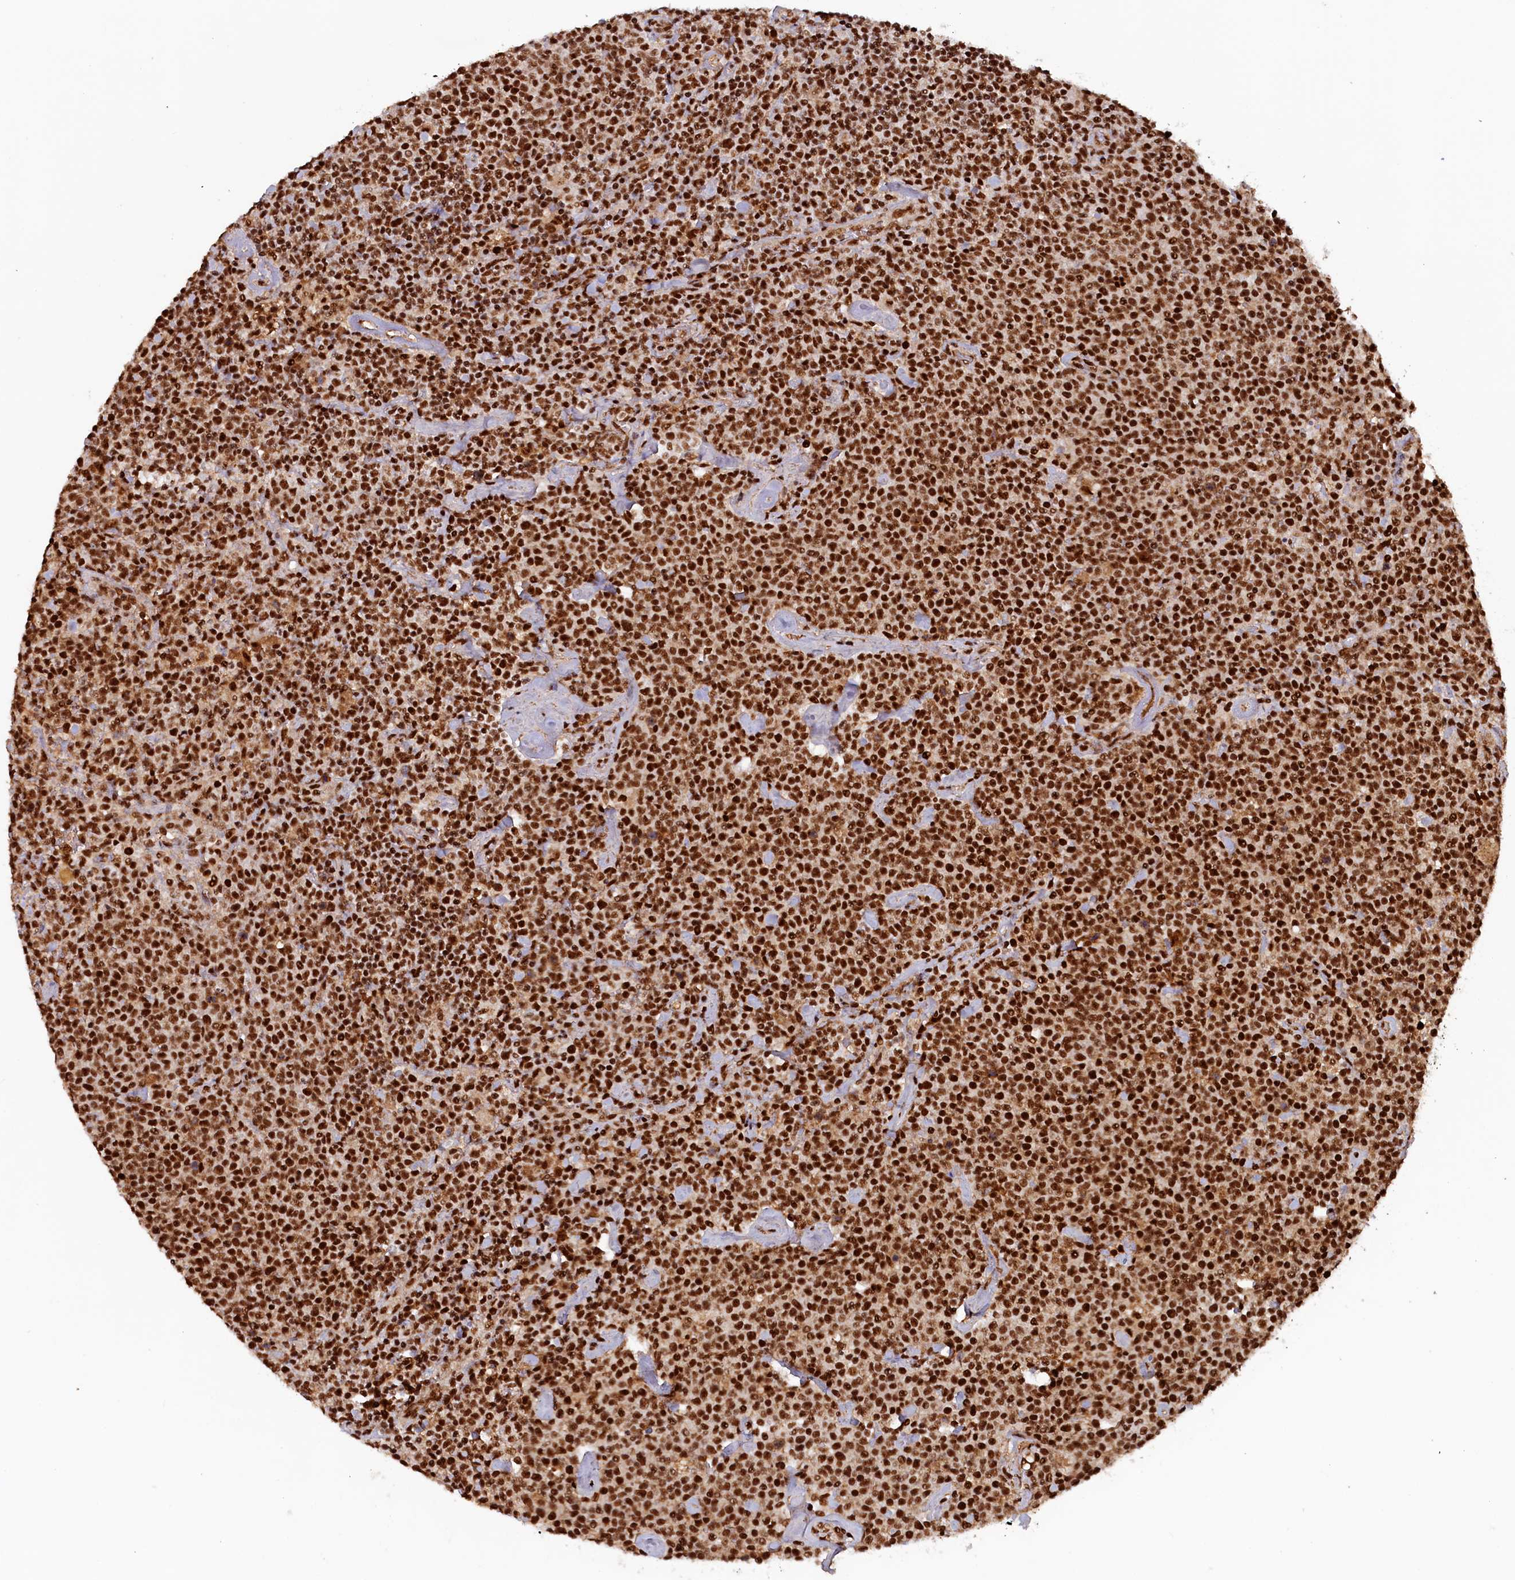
{"staining": {"intensity": "strong", "quantity": ">75%", "location": "nuclear"}, "tissue": "lymphoma", "cell_type": "Tumor cells", "image_type": "cancer", "snomed": [{"axis": "morphology", "description": "Malignant lymphoma, non-Hodgkin's type, High grade"}, {"axis": "topography", "description": "Lymph node"}], "caption": "DAB (3,3'-diaminobenzidine) immunohistochemical staining of human lymphoma reveals strong nuclear protein positivity in about >75% of tumor cells.", "gene": "ZC3H18", "patient": {"sex": "male", "age": 61}}